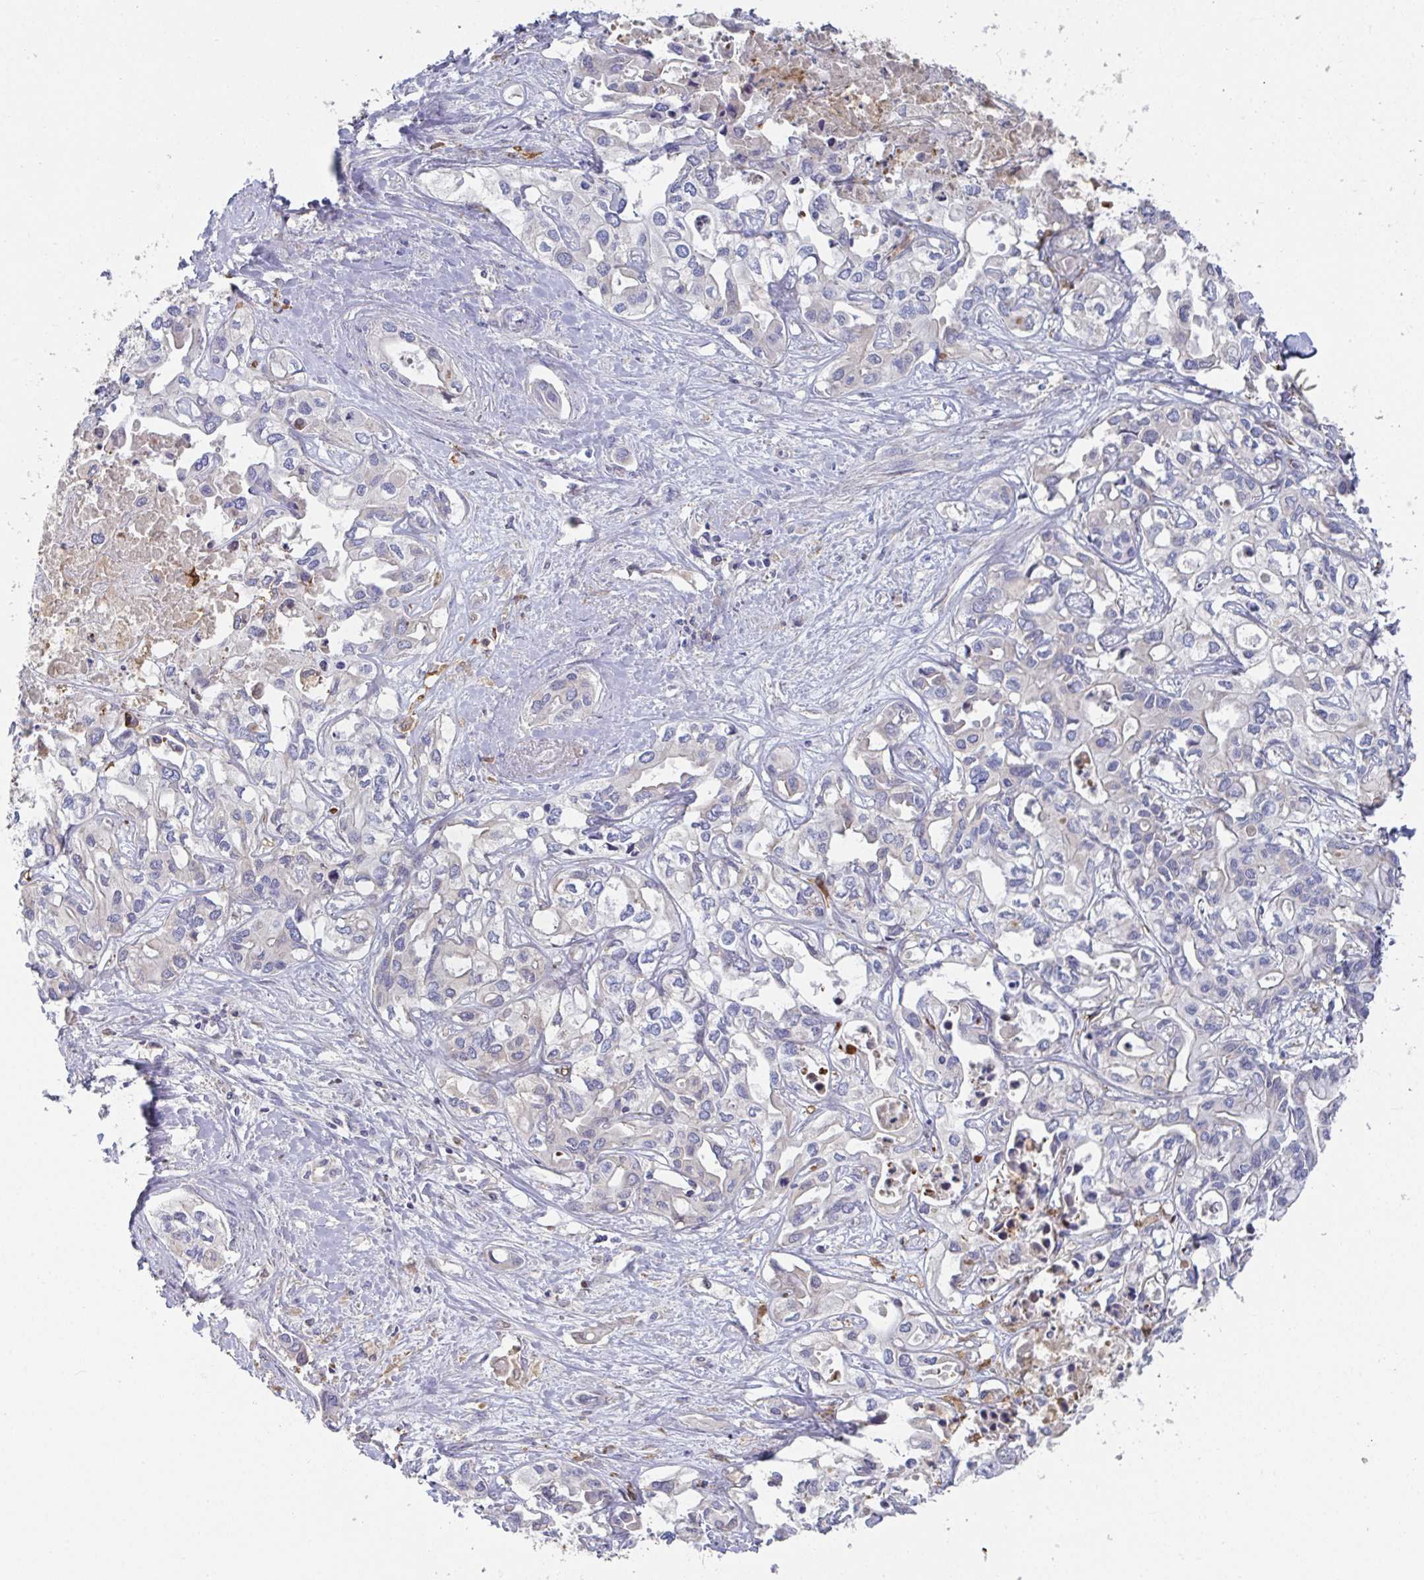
{"staining": {"intensity": "negative", "quantity": "none", "location": "none"}, "tissue": "liver cancer", "cell_type": "Tumor cells", "image_type": "cancer", "snomed": [{"axis": "morphology", "description": "Cholangiocarcinoma"}, {"axis": "topography", "description": "Liver"}], "caption": "IHC photomicrograph of human liver cholangiocarcinoma stained for a protein (brown), which shows no positivity in tumor cells.", "gene": "ANO5", "patient": {"sex": "female", "age": 64}}